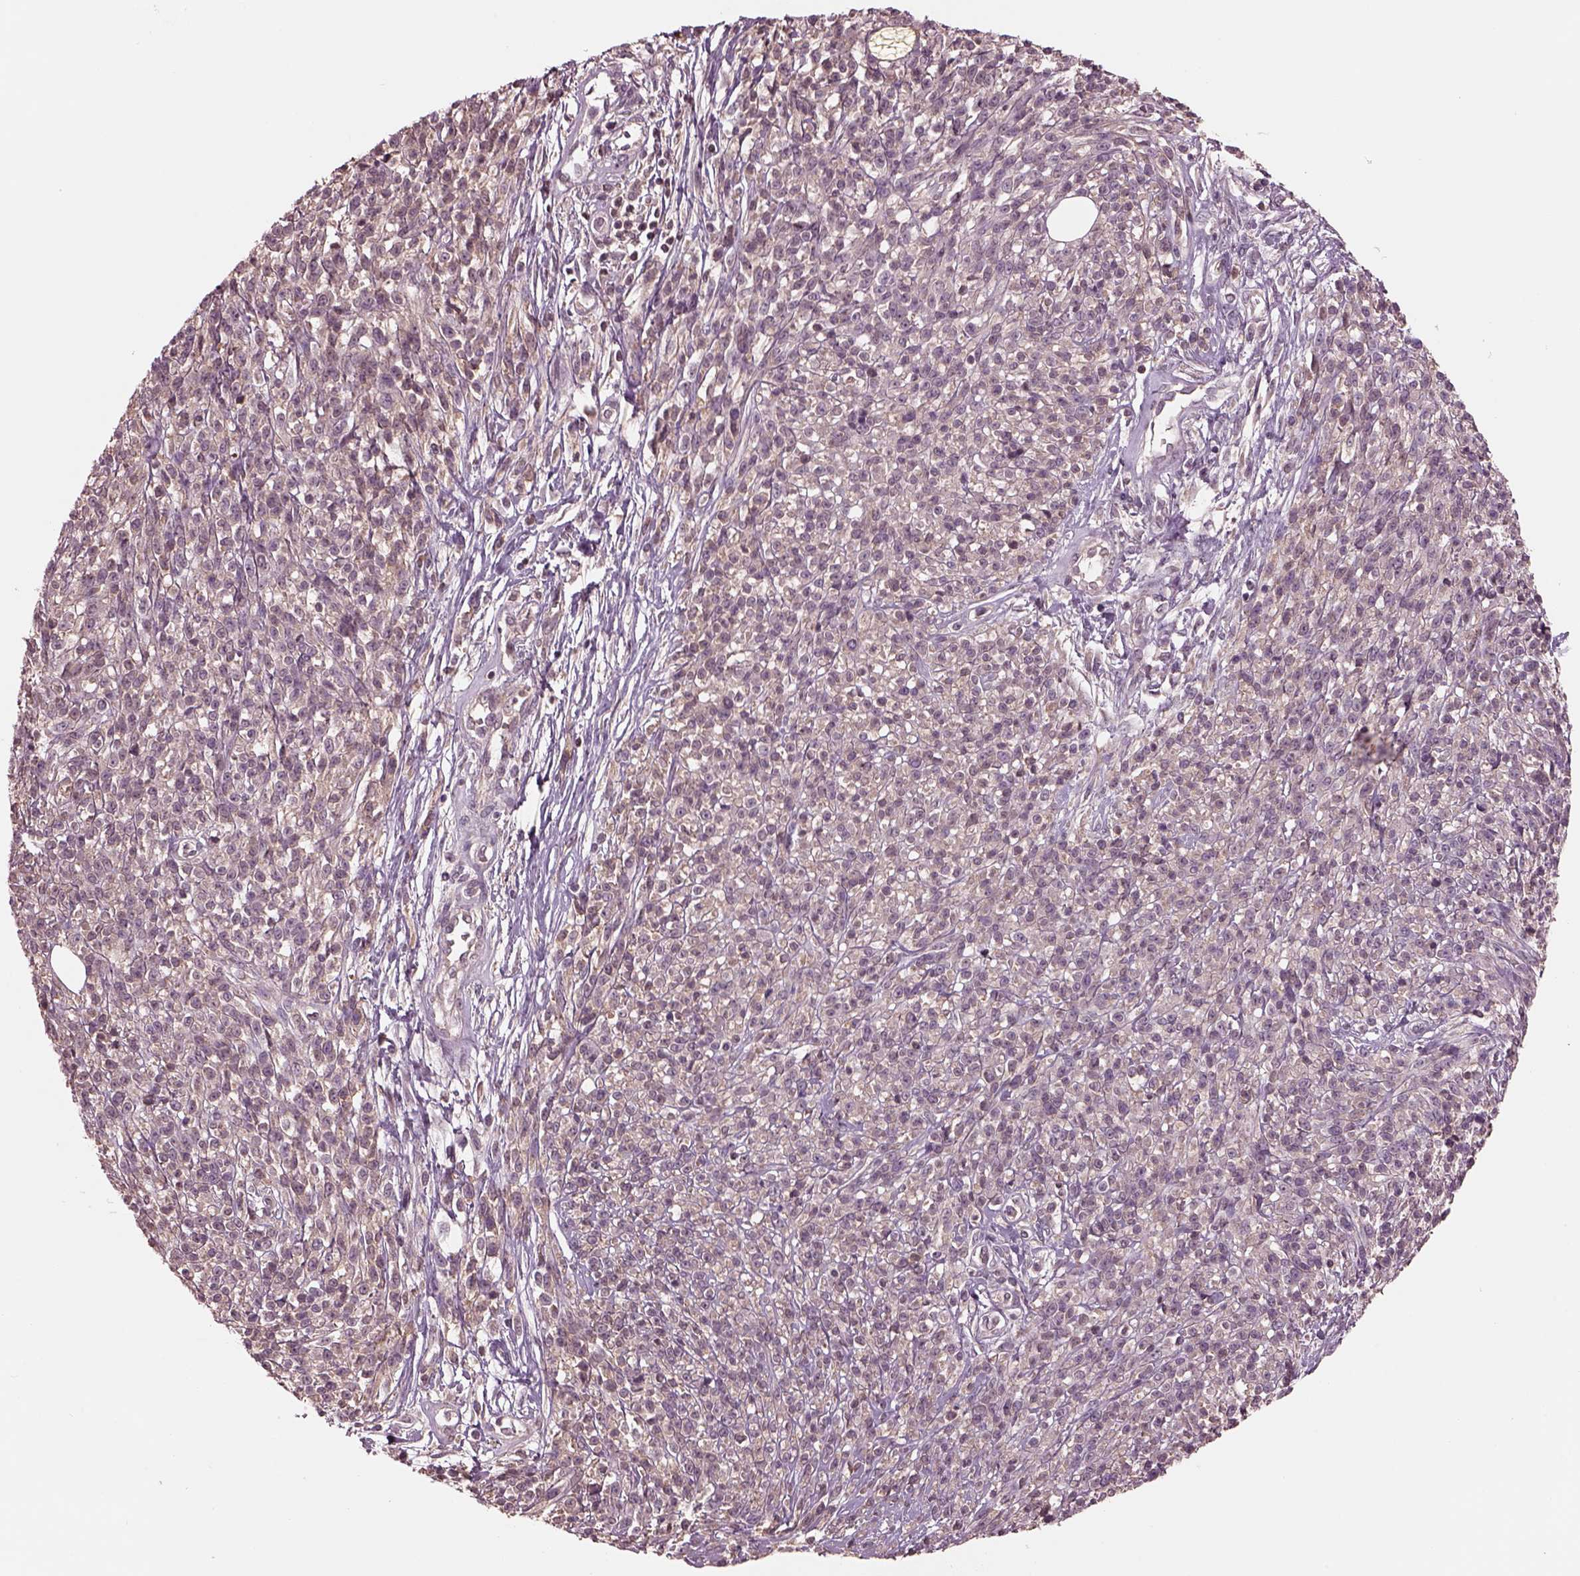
{"staining": {"intensity": "negative", "quantity": "none", "location": "none"}, "tissue": "melanoma", "cell_type": "Tumor cells", "image_type": "cancer", "snomed": [{"axis": "morphology", "description": "Malignant melanoma, NOS"}, {"axis": "topography", "description": "Skin"}, {"axis": "topography", "description": "Skin of trunk"}], "caption": "Malignant melanoma was stained to show a protein in brown. There is no significant positivity in tumor cells.", "gene": "PTX4", "patient": {"sex": "male", "age": 74}}